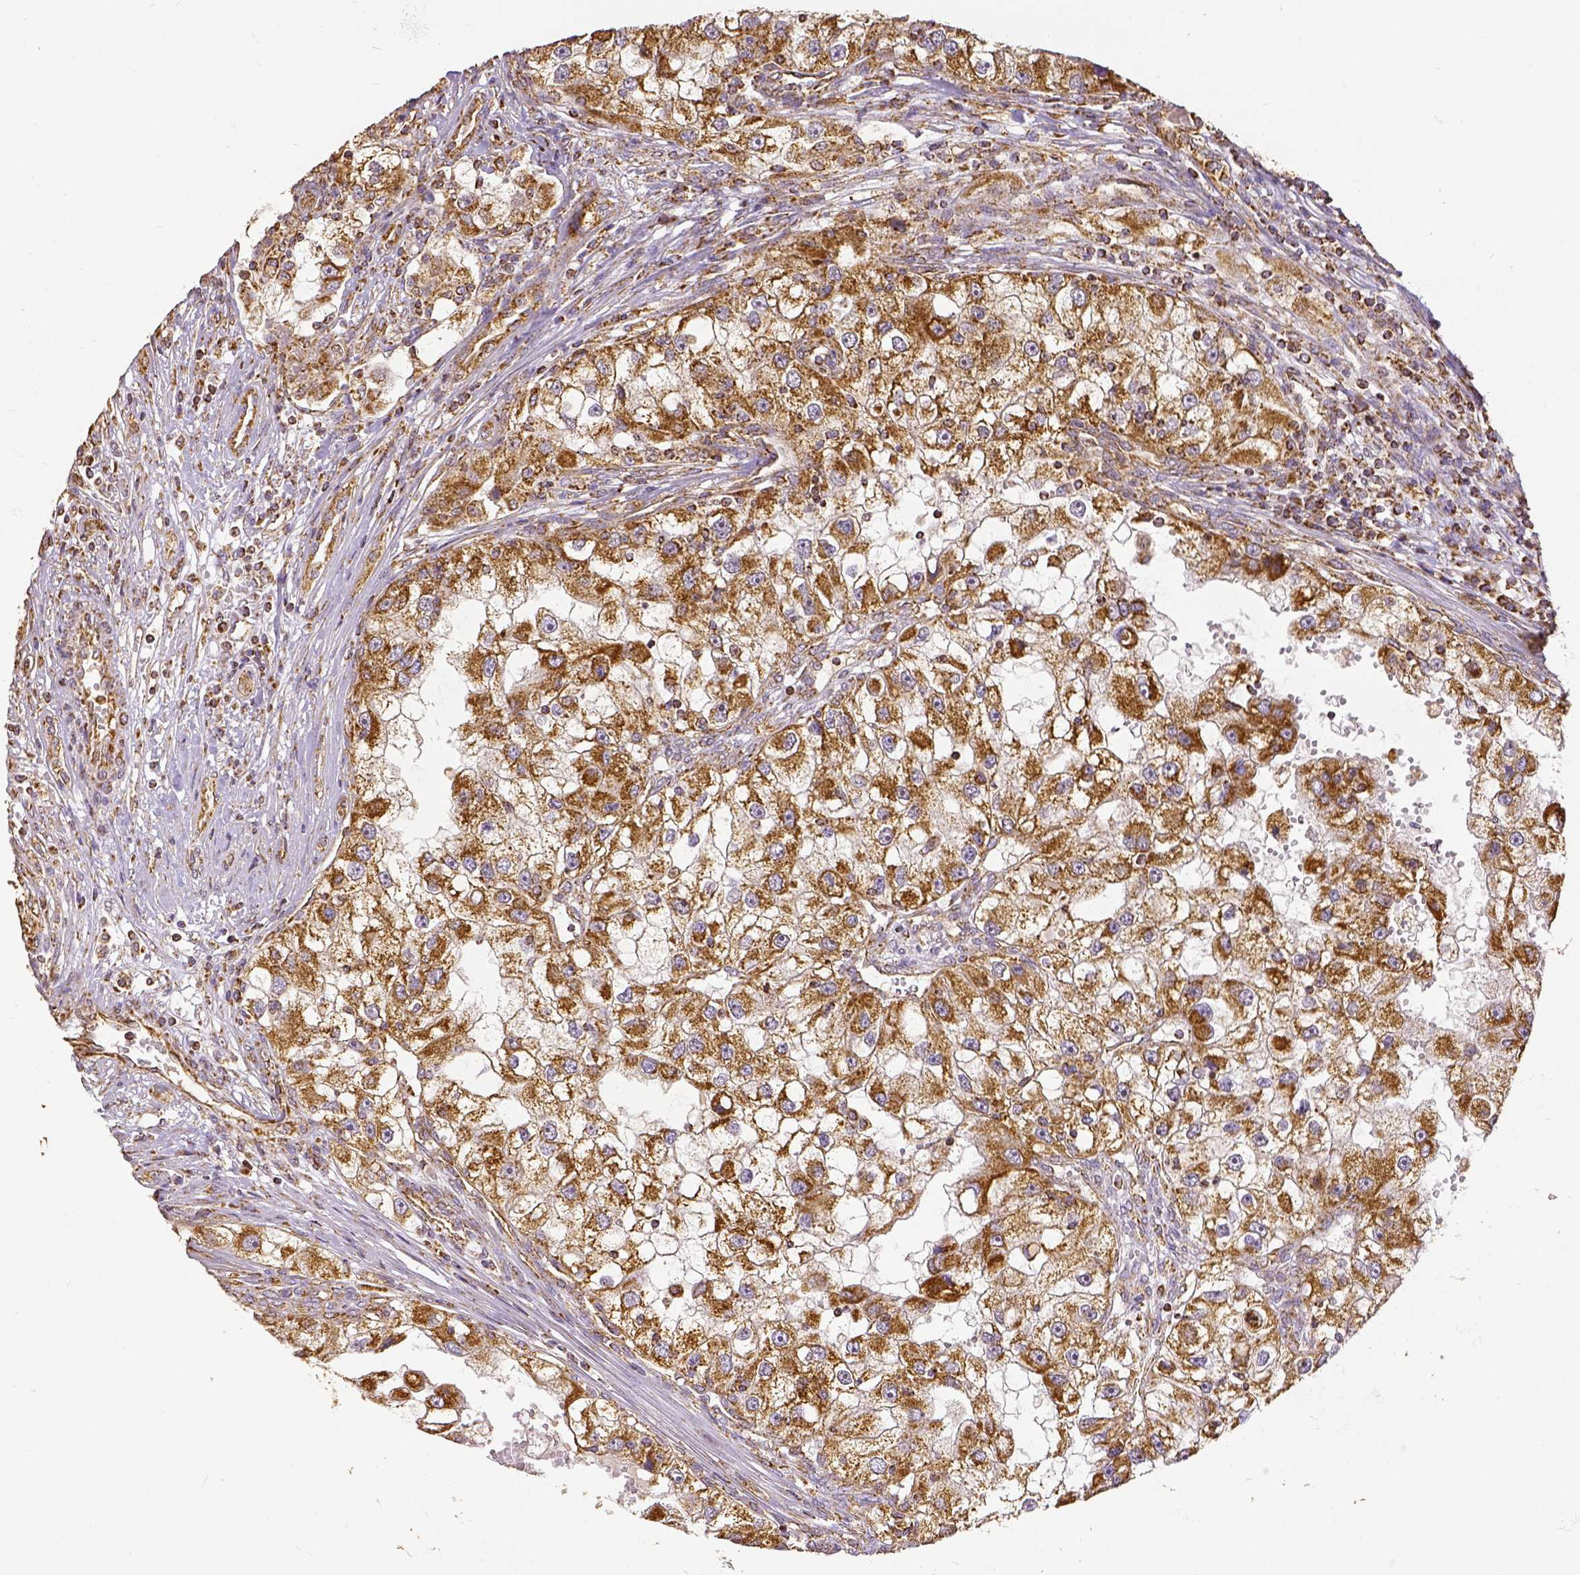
{"staining": {"intensity": "moderate", "quantity": ">75%", "location": "cytoplasmic/membranous"}, "tissue": "renal cancer", "cell_type": "Tumor cells", "image_type": "cancer", "snomed": [{"axis": "morphology", "description": "Adenocarcinoma, NOS"}, {"axis": "topography", "description": "Kidney"}], "caption": "A histopathology image of renal cancer (adenocarcinoma) stained for a protein exhibits moderate cytoplasmic/membranous brown staining in tumor cells. Nuclei are stained in blue.", "gene": "SDHB", "patient": {"sex": "male", "age": 63}}